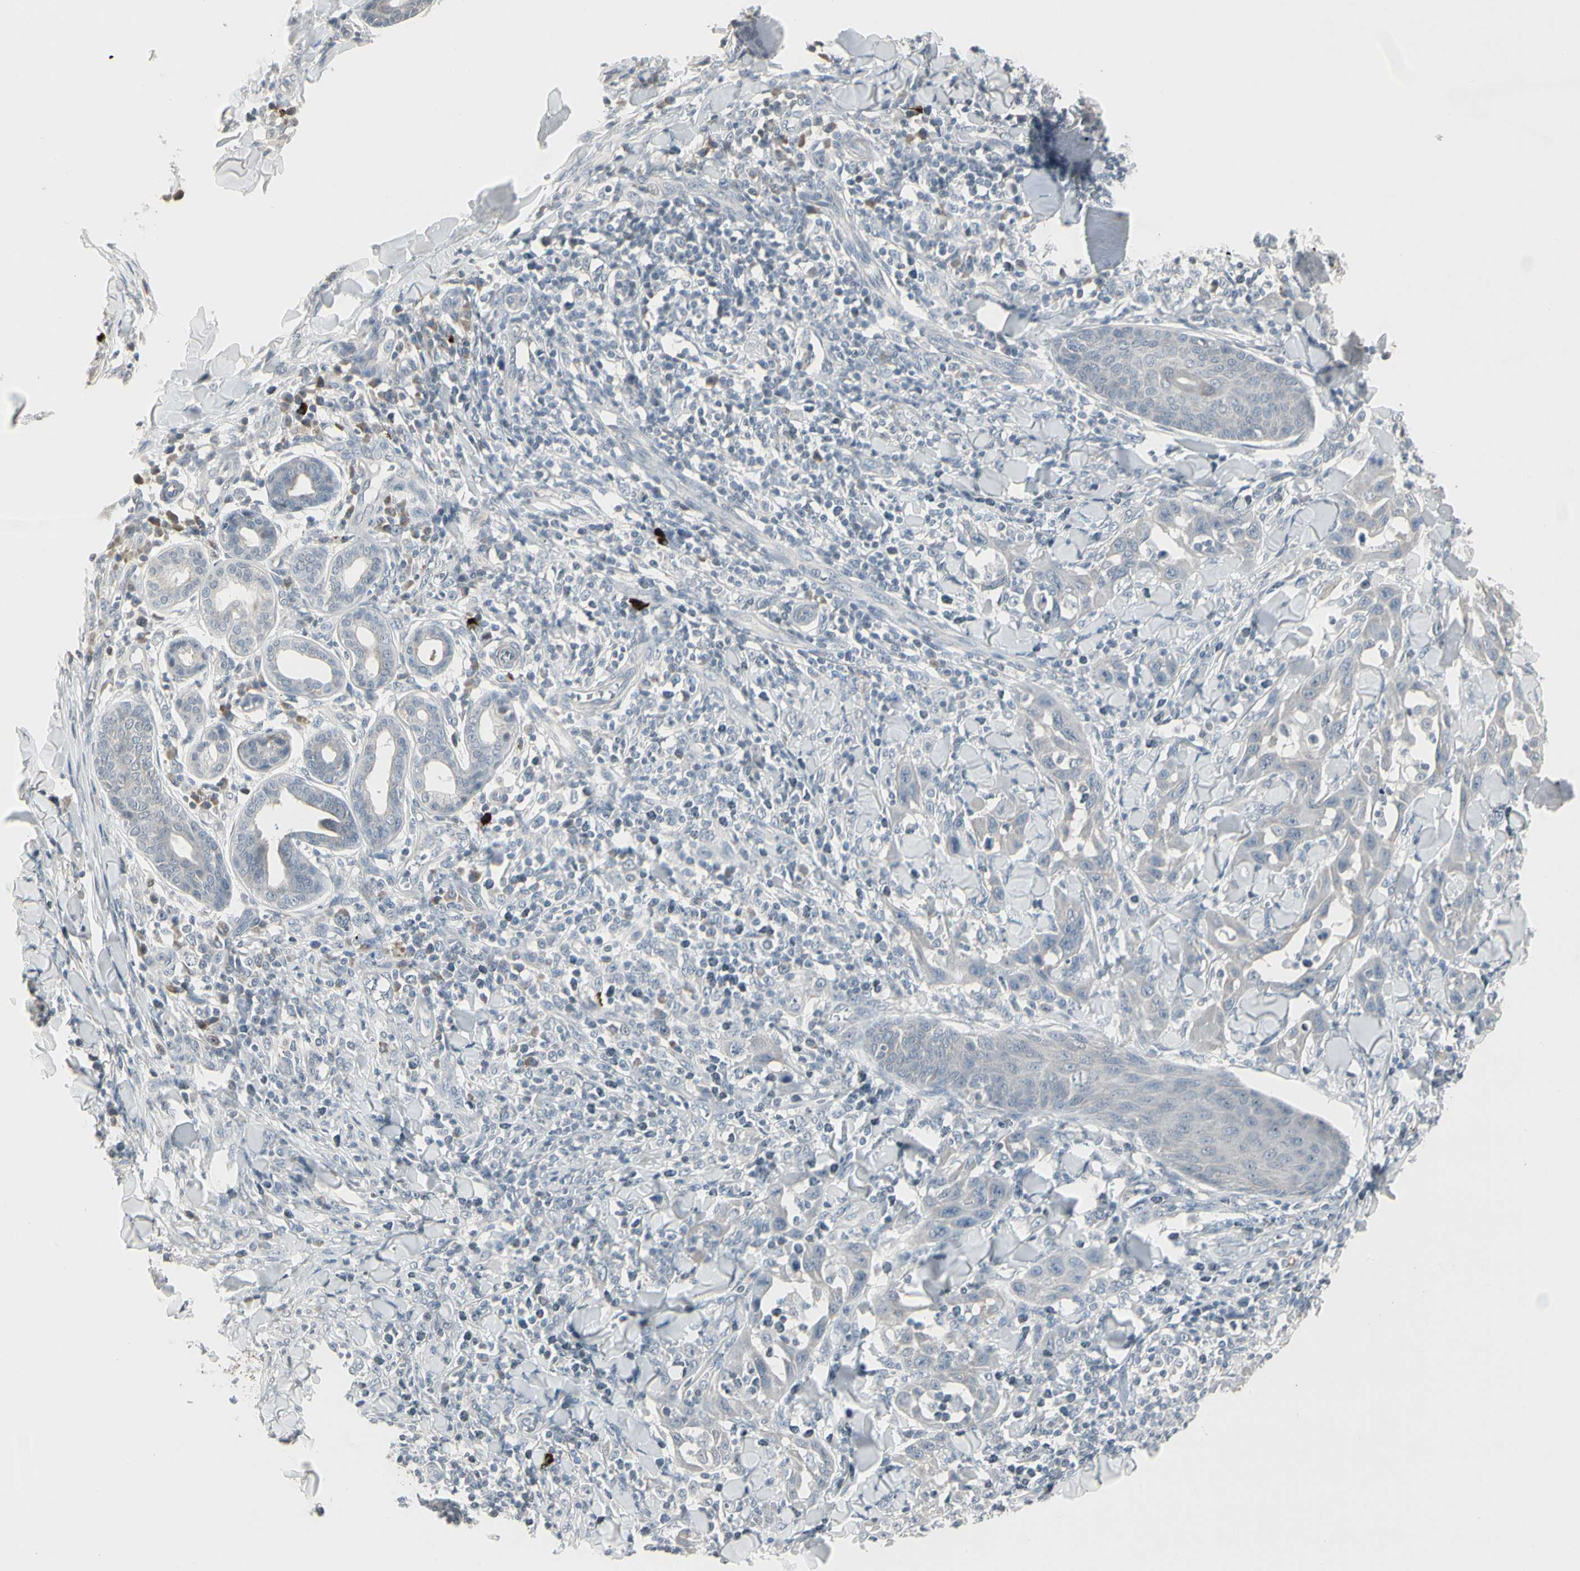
{"staining": {"intensity": "negative", "quantity": "none", "location": "none"}, "tissue": "skin cancer", "cell_type": "Tumor cells", "image_type": "cancer", "snomed": [{"axis": "morphology", "description": "Squamous cell carcinoma, NOS"}, {"axis": "topography", "description": "Skin"}], "caption": "A histopathology image of human skin squamous cell carcinoma is negative for staining in tumor cells. The staining is performed using DAB (3,3'-diaminobenzidine) brown chromogen with nuclei counter-stained in using hematoxylin.", "gene": "DMPK", "patient": {"sex": "male", "age": 24}}